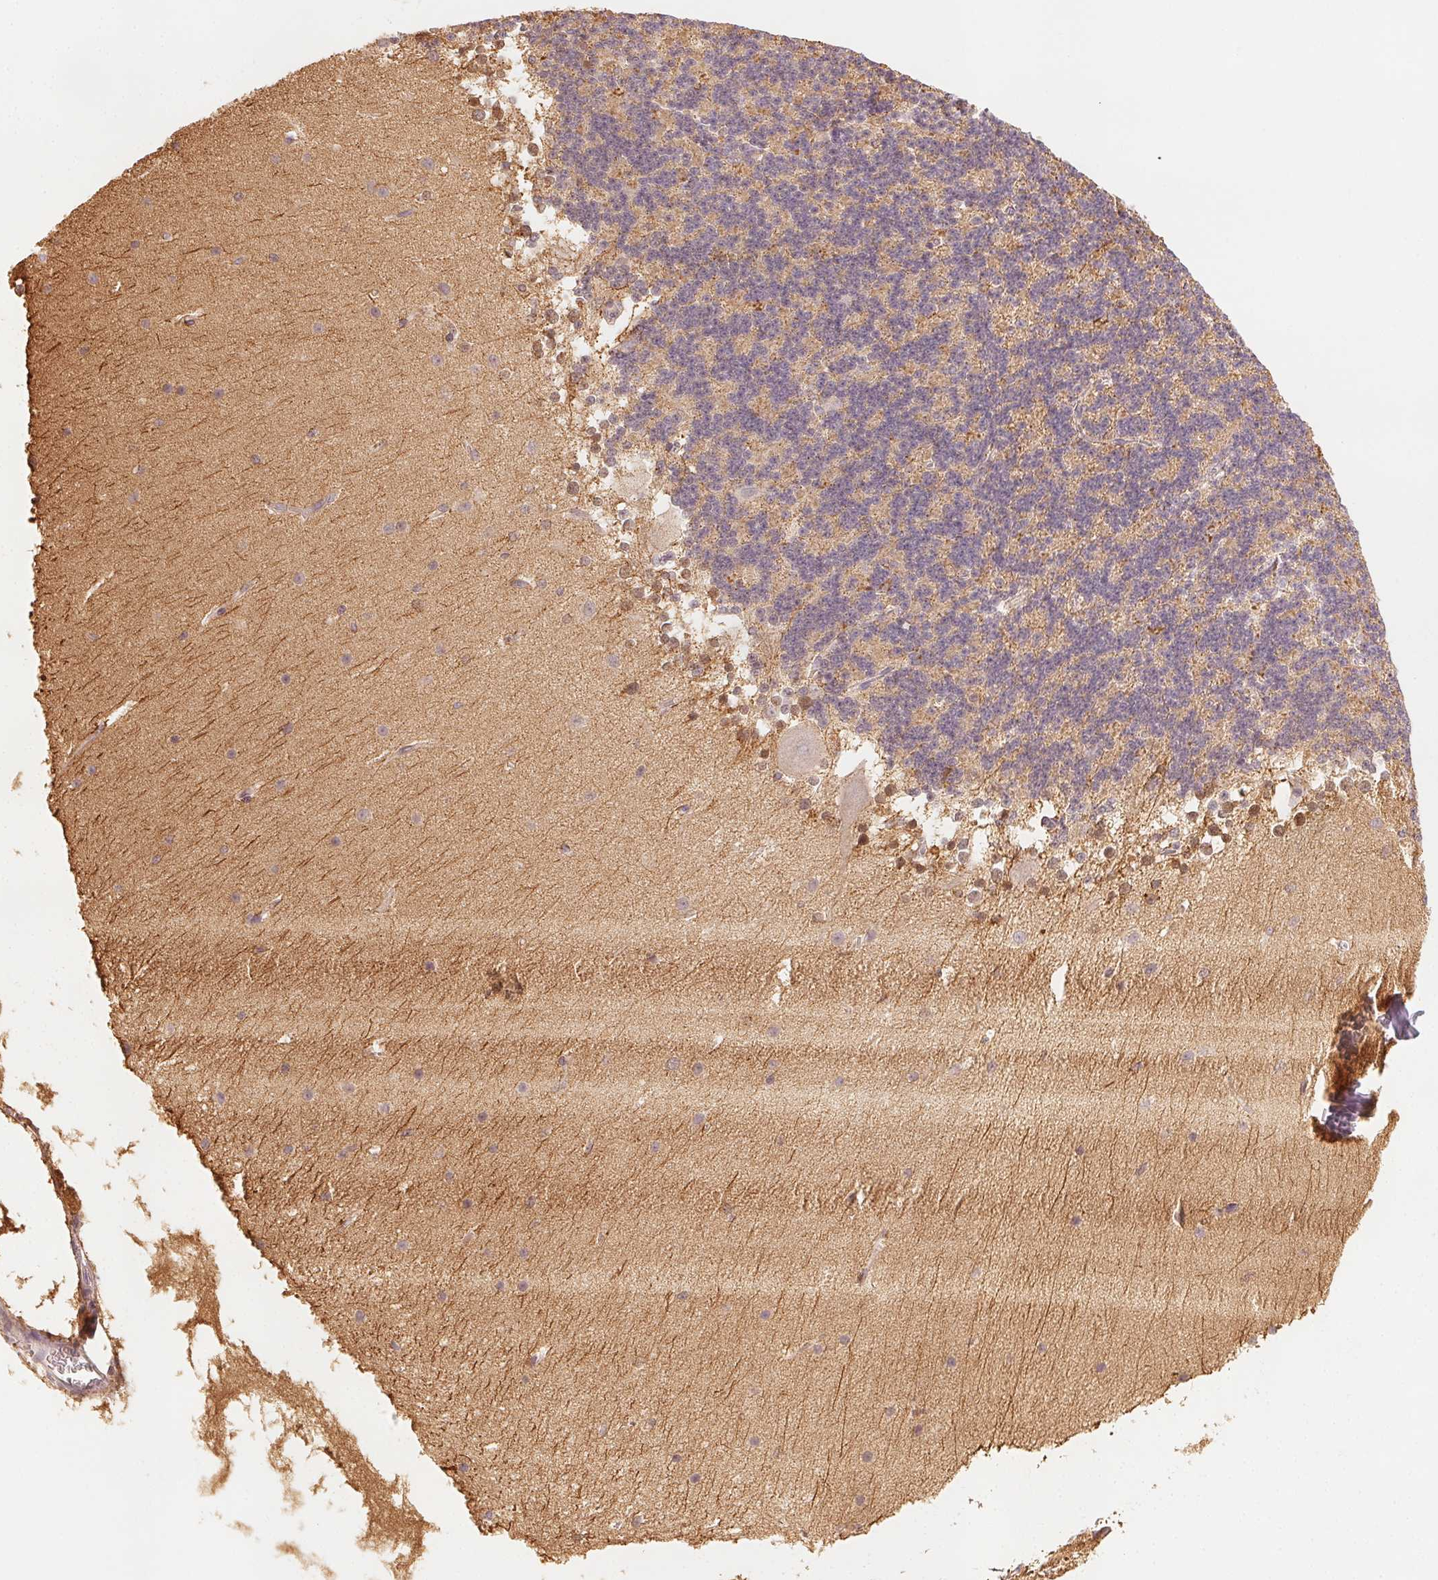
{"staining": {"intensity": "weak", "quantity": ">75%", "location": "cytoplasmic/membranous"}, "tissue": "cerebellum", "cell_type": "Cells in granular layer", "image_type": "normal", "snomed": [{"axis": "morphology", "description": "Normal tissue, NOS"}, {"axis": "topography", "description": "Cerebellum"}], "caption": "An immunohistochemistry micrograph of unremarkable tissue is shown. Protein staining in brown labels weak cytoplasmic/membranous positivity in cerebellum within cells in granular layer.", "gene": "NCOA4", "patient": {"sex": "female", "age": 19}}